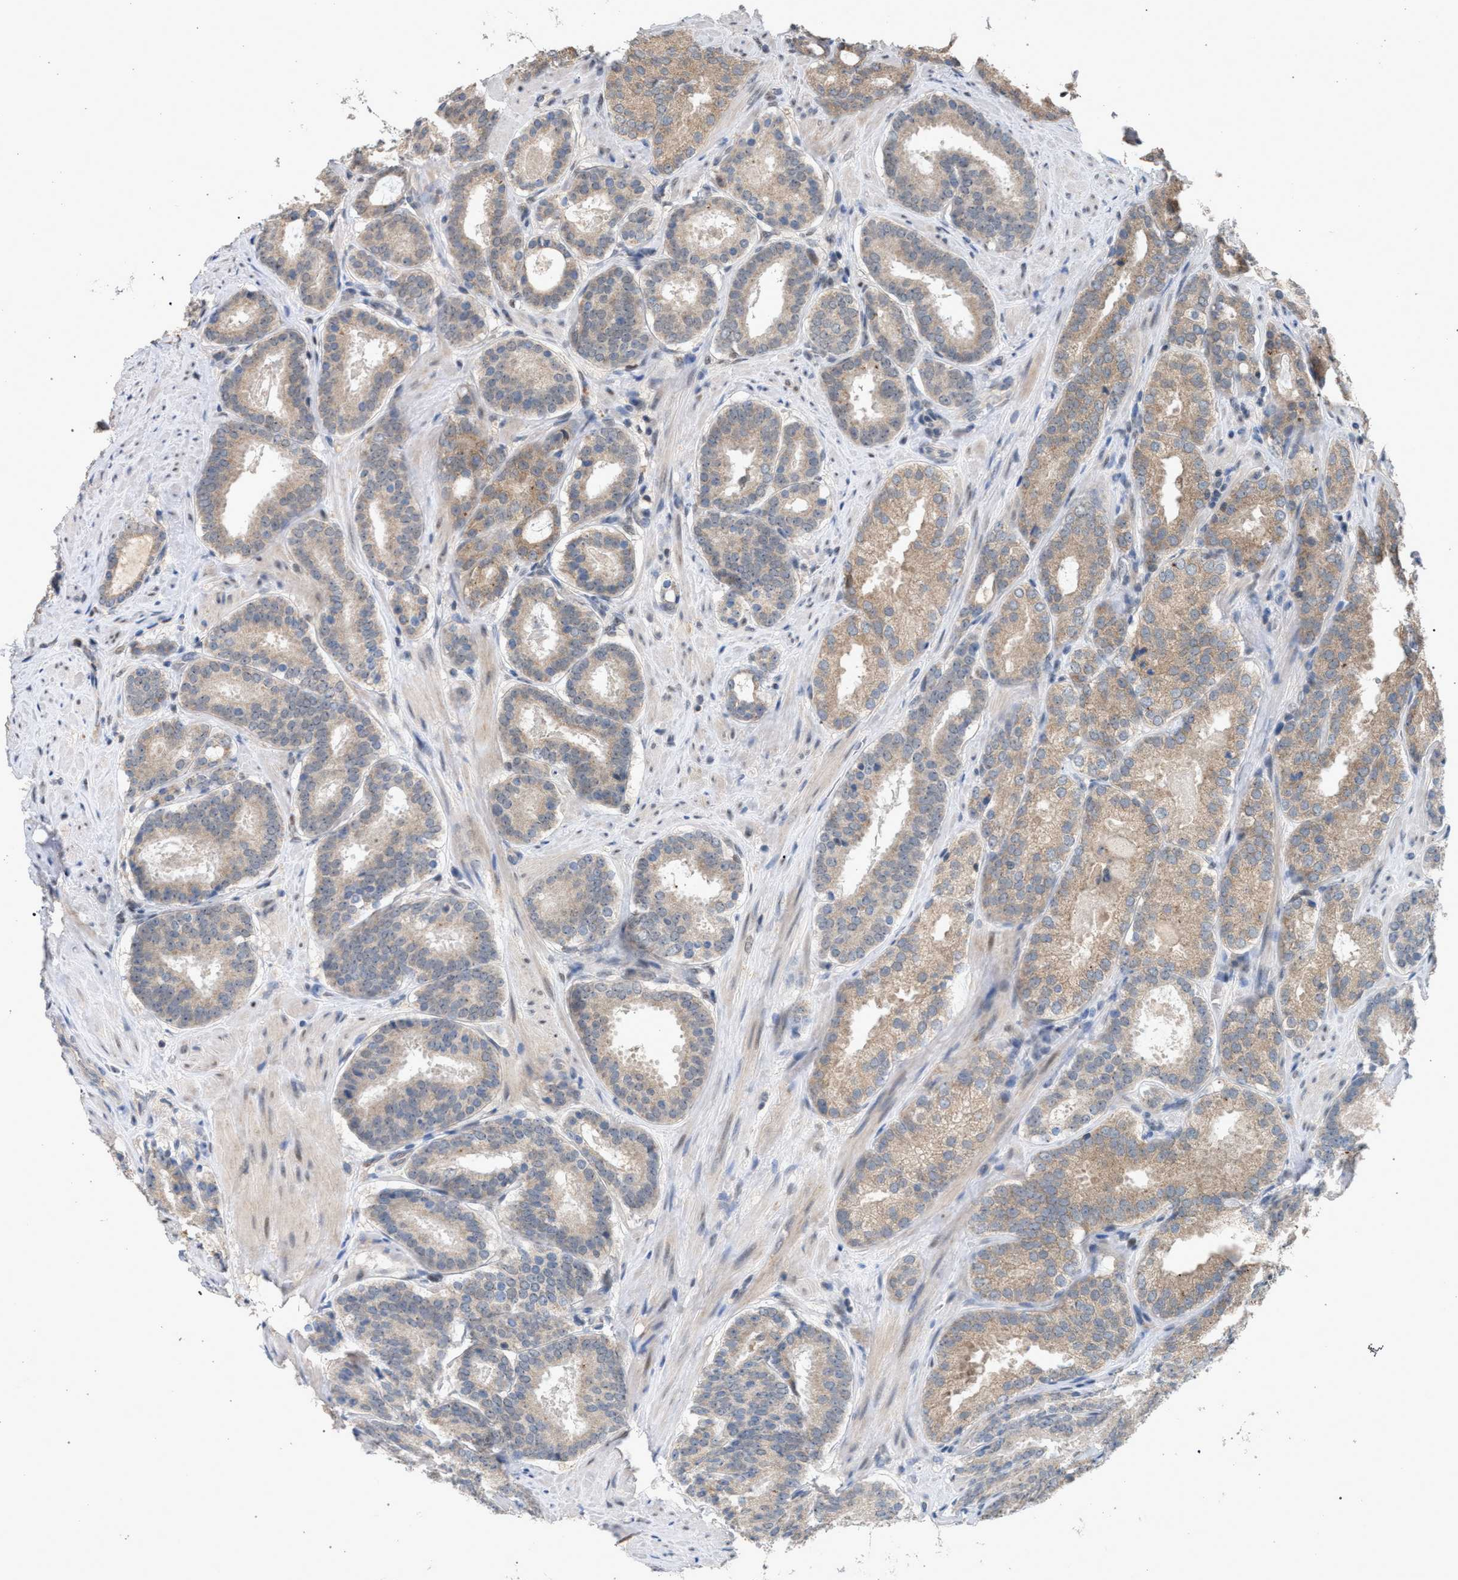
{"staining": {"intensity": "weak", "quantity": "25%-75%", "location": "cytoplasmic/membranous"}, "tissue": "prostate cancer", "cell_type": "Tumor cells", "image_type": "cancer", "snomed": [{"axis": "morphology", "description": "Adenocarcinoma, Low grade"}, {"axis": "topography", "description": "Prostate"}], "caption": "Weak cytoplasmic/membranous protein positivity is identified in approximately 25%-75% of tumor cells in prostate low-grade adenocarcinoma.", "gene": "TECPR1", "patient": {"sex": "male", "age": 69}}